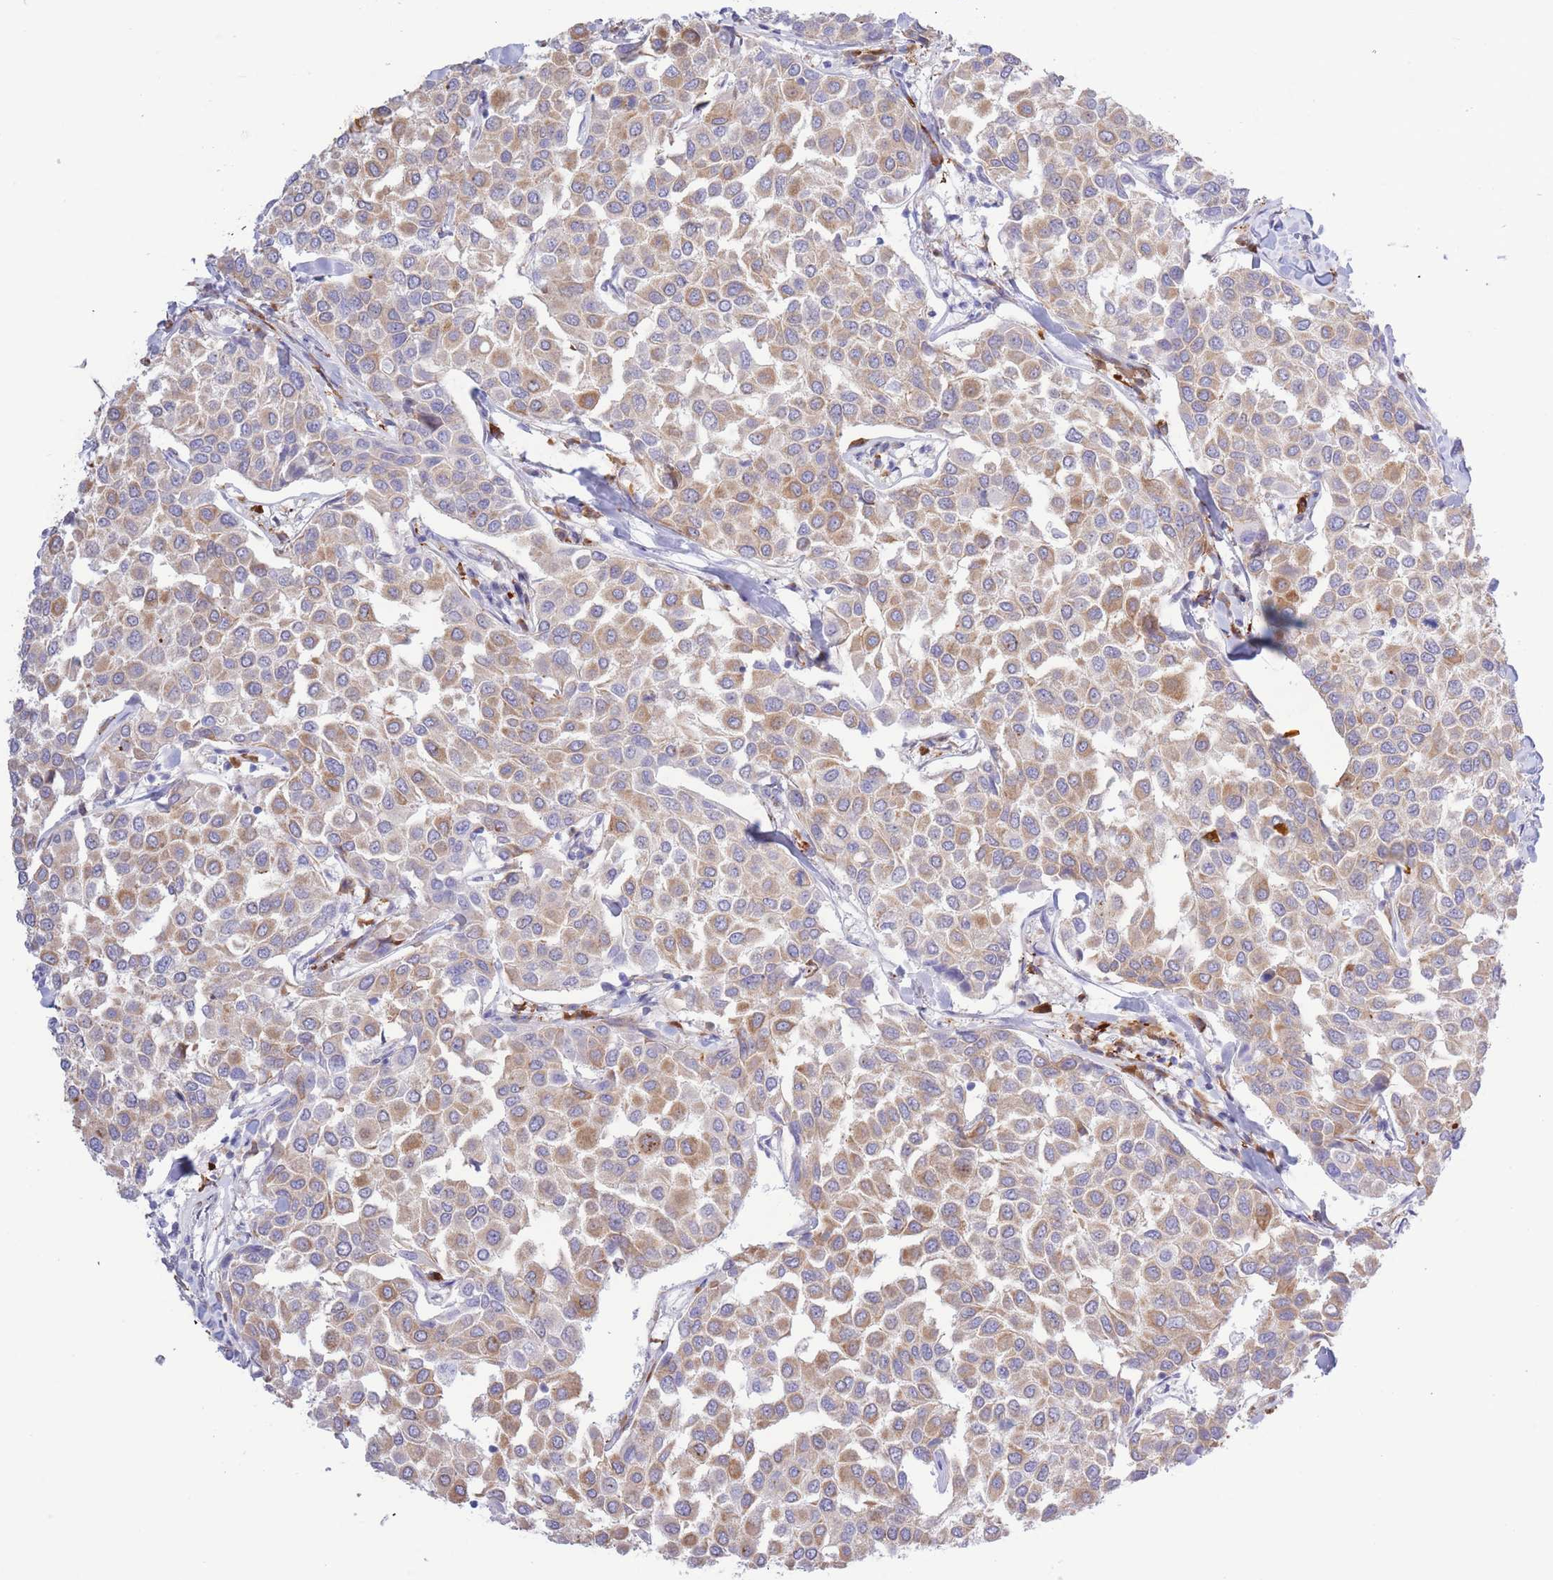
{"staining": {"intensity": "moderate", "quantity": ">75%", "location": "cytoplasmic/membranous"}, "tissue": "breast cancer", "cell_type": "Tumor cells", "image_type": "cancer", "snomed": [{"axis": "morphology", "description": "Duct carcinoma"}, {"axis": "topography", "description": "Breast"}], "caption": "Breast cancer (invasive ductal carcinoma) stained for a protein (brown) shows moderate cytoplasmic/membranous positive staining in approximately >75% of tumor cells.", "gene": "MYDGF", "patient": {"sex": "female", "age": 55}}